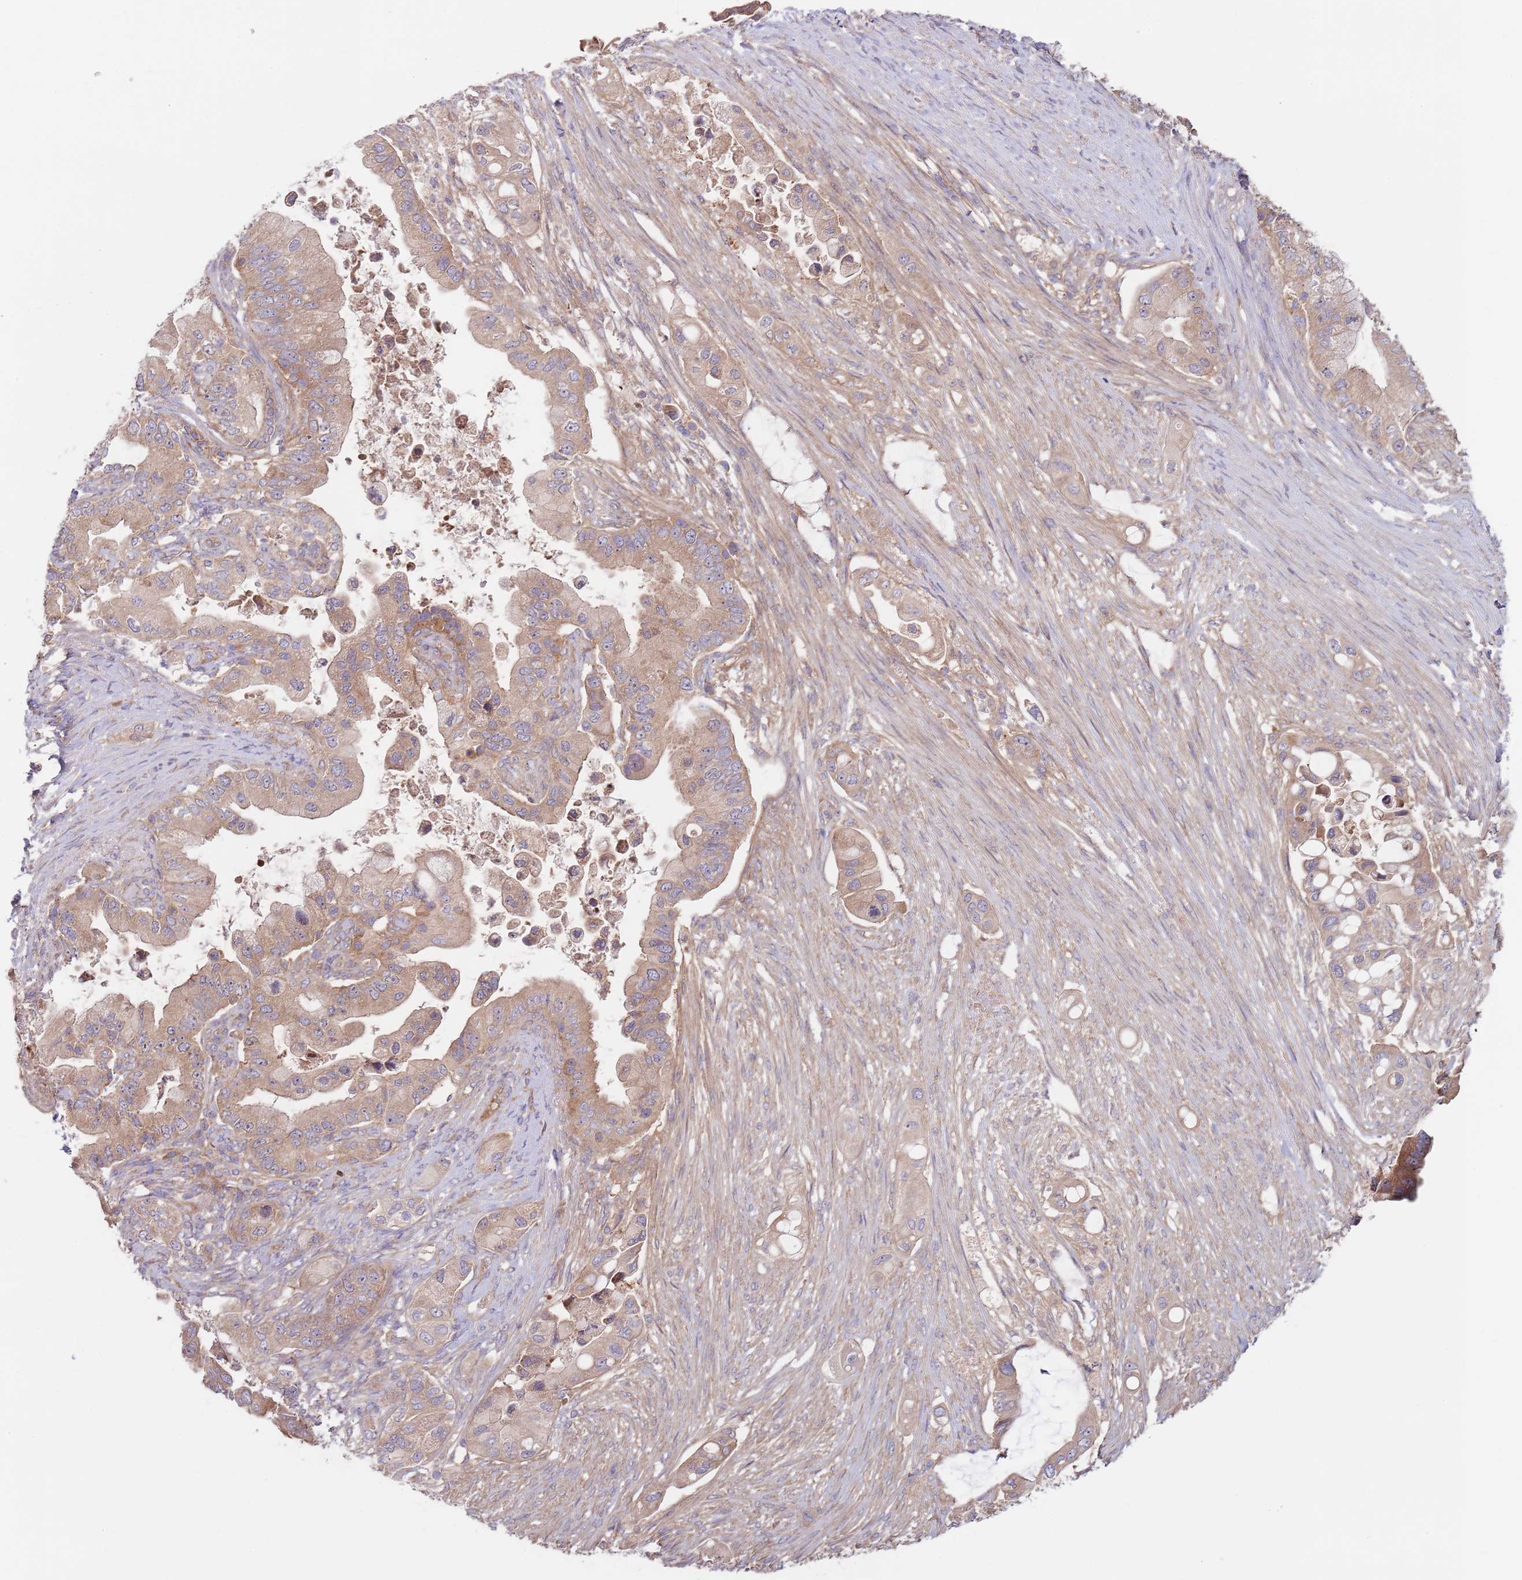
{"staining": {"intensity": "moderate", "quantity": ">75%", "location": "cytoplasmic/membranous"}, "tissue": "pancreatic cancer", "cell_type": "Tumor cells", "image_type": "cancer", "snomed": [{"axis": "morphology", "description": "Adenocarcinoma, NOS"}, {"axis": "topography", "description": "Pancreas"}], "caption": "High-magnification brightfield microscopy of adenocarcinoma (pancreatic) stained with DAB (3,3'-diaminobenzidine) (brown) and counterstained with hematoxylin (blue). tumor cells exhibit moderate cytoplasmic/membranous positivity is identified in about>75% of cells.", "gene": "EIF3F", "patient": {"sex": "male", "age": 57}}